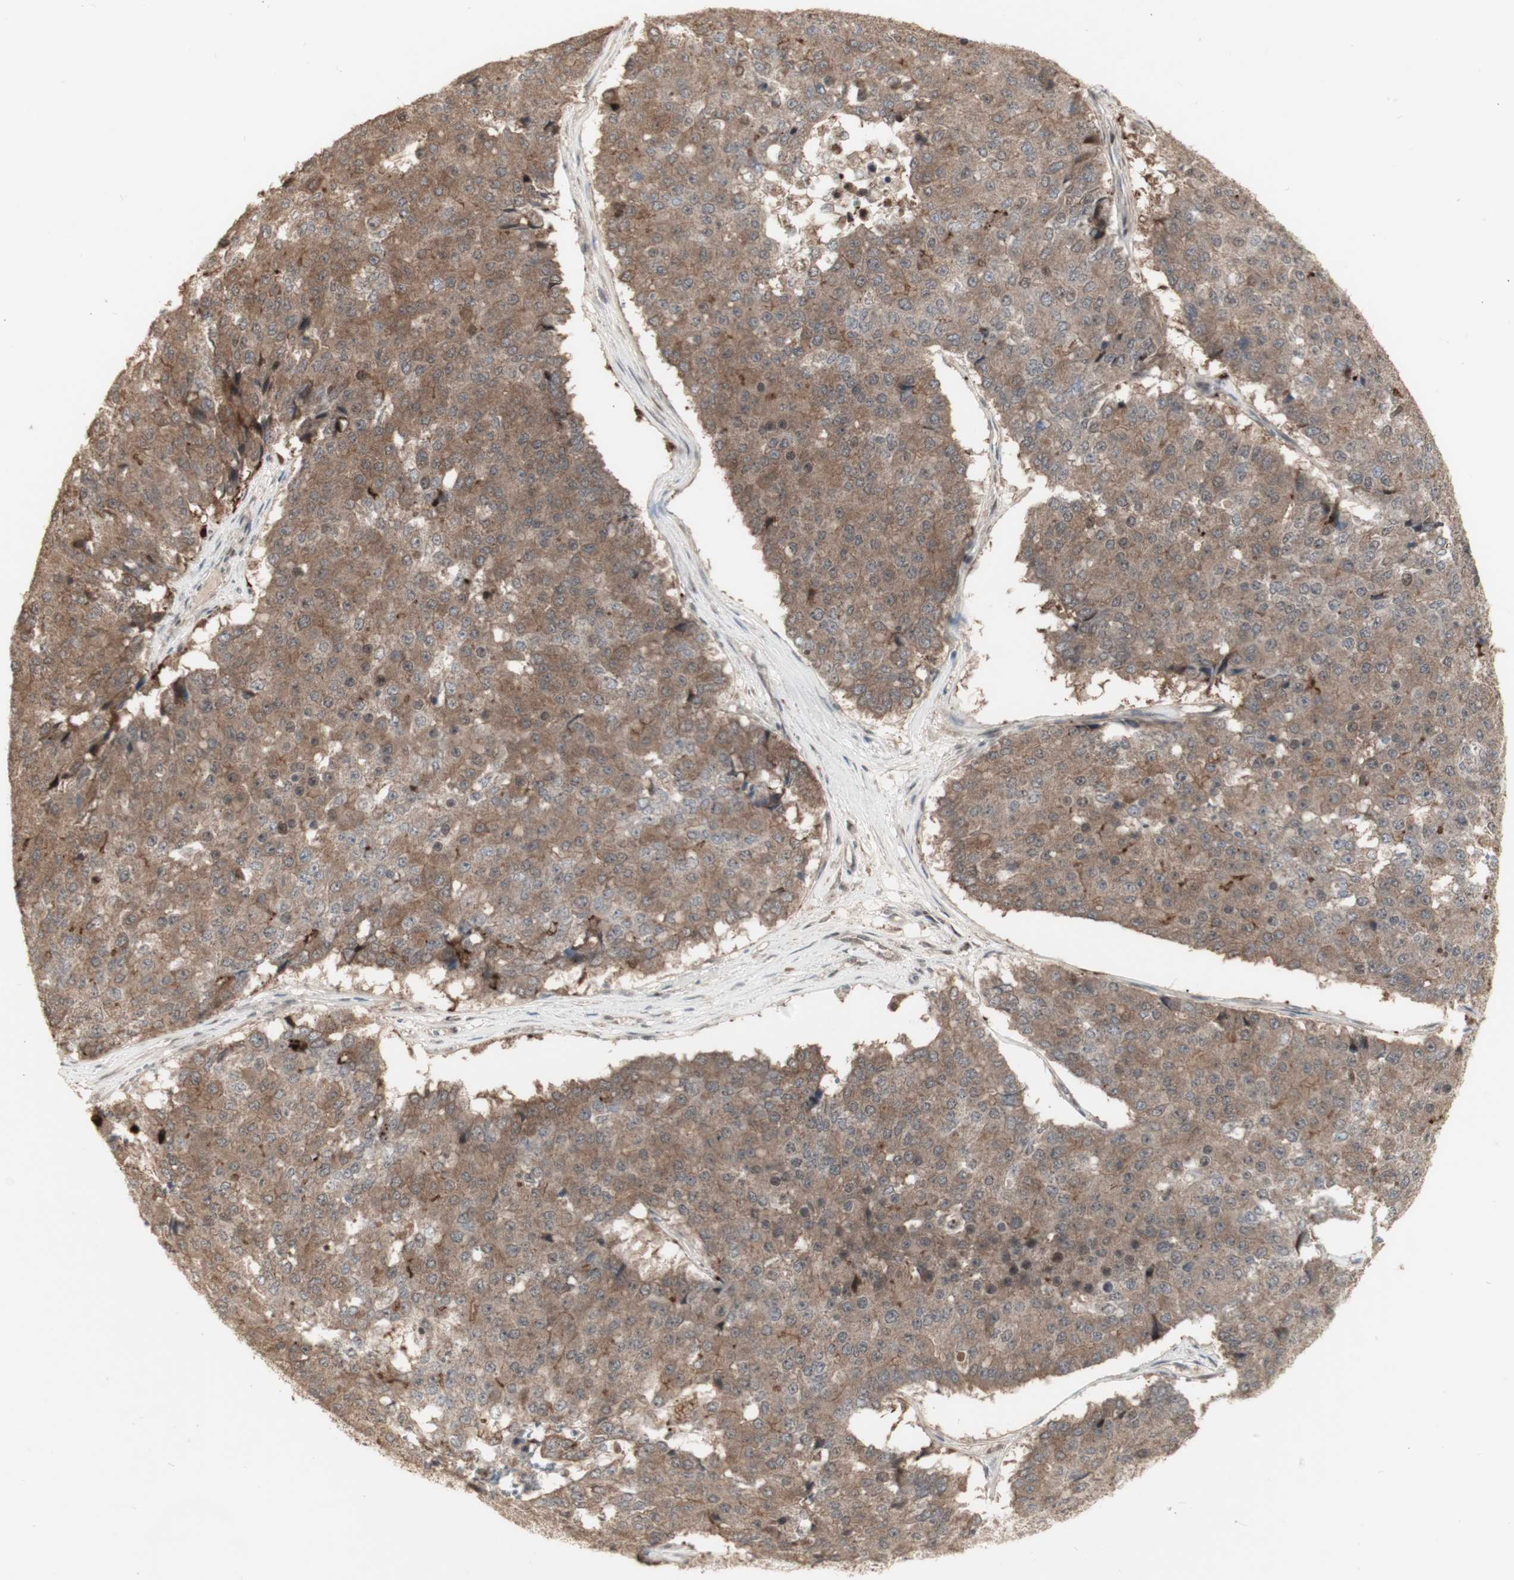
{"staining": {"intensity": "moderate", "quantity": ">75%", "location": "cytoplasmic/membranous"}, "tissue": "pancreatic cancer", "cell_type": "Tumor cells", "image_type": "cancer", "snomed": [{"axis": "morphology", "description": "Adenocarcinoma, NOS"}, {"axis": "topography", "description": "Pancreas"}], "caption": "The micrograph reveals staining of pancreatic cancer (adenocarcinoma), revealing moderate cytoplasmic/membranous protein positivity (brown color) within tumor cells. The staining was performed using DAB (3,3'-diaminobenzidine), with brown indicating positive protein expression. Nuclei are stained blue with hematoxylin.", "gene": "ALOX12", "patient": {"sex": "male", "age": 50}}